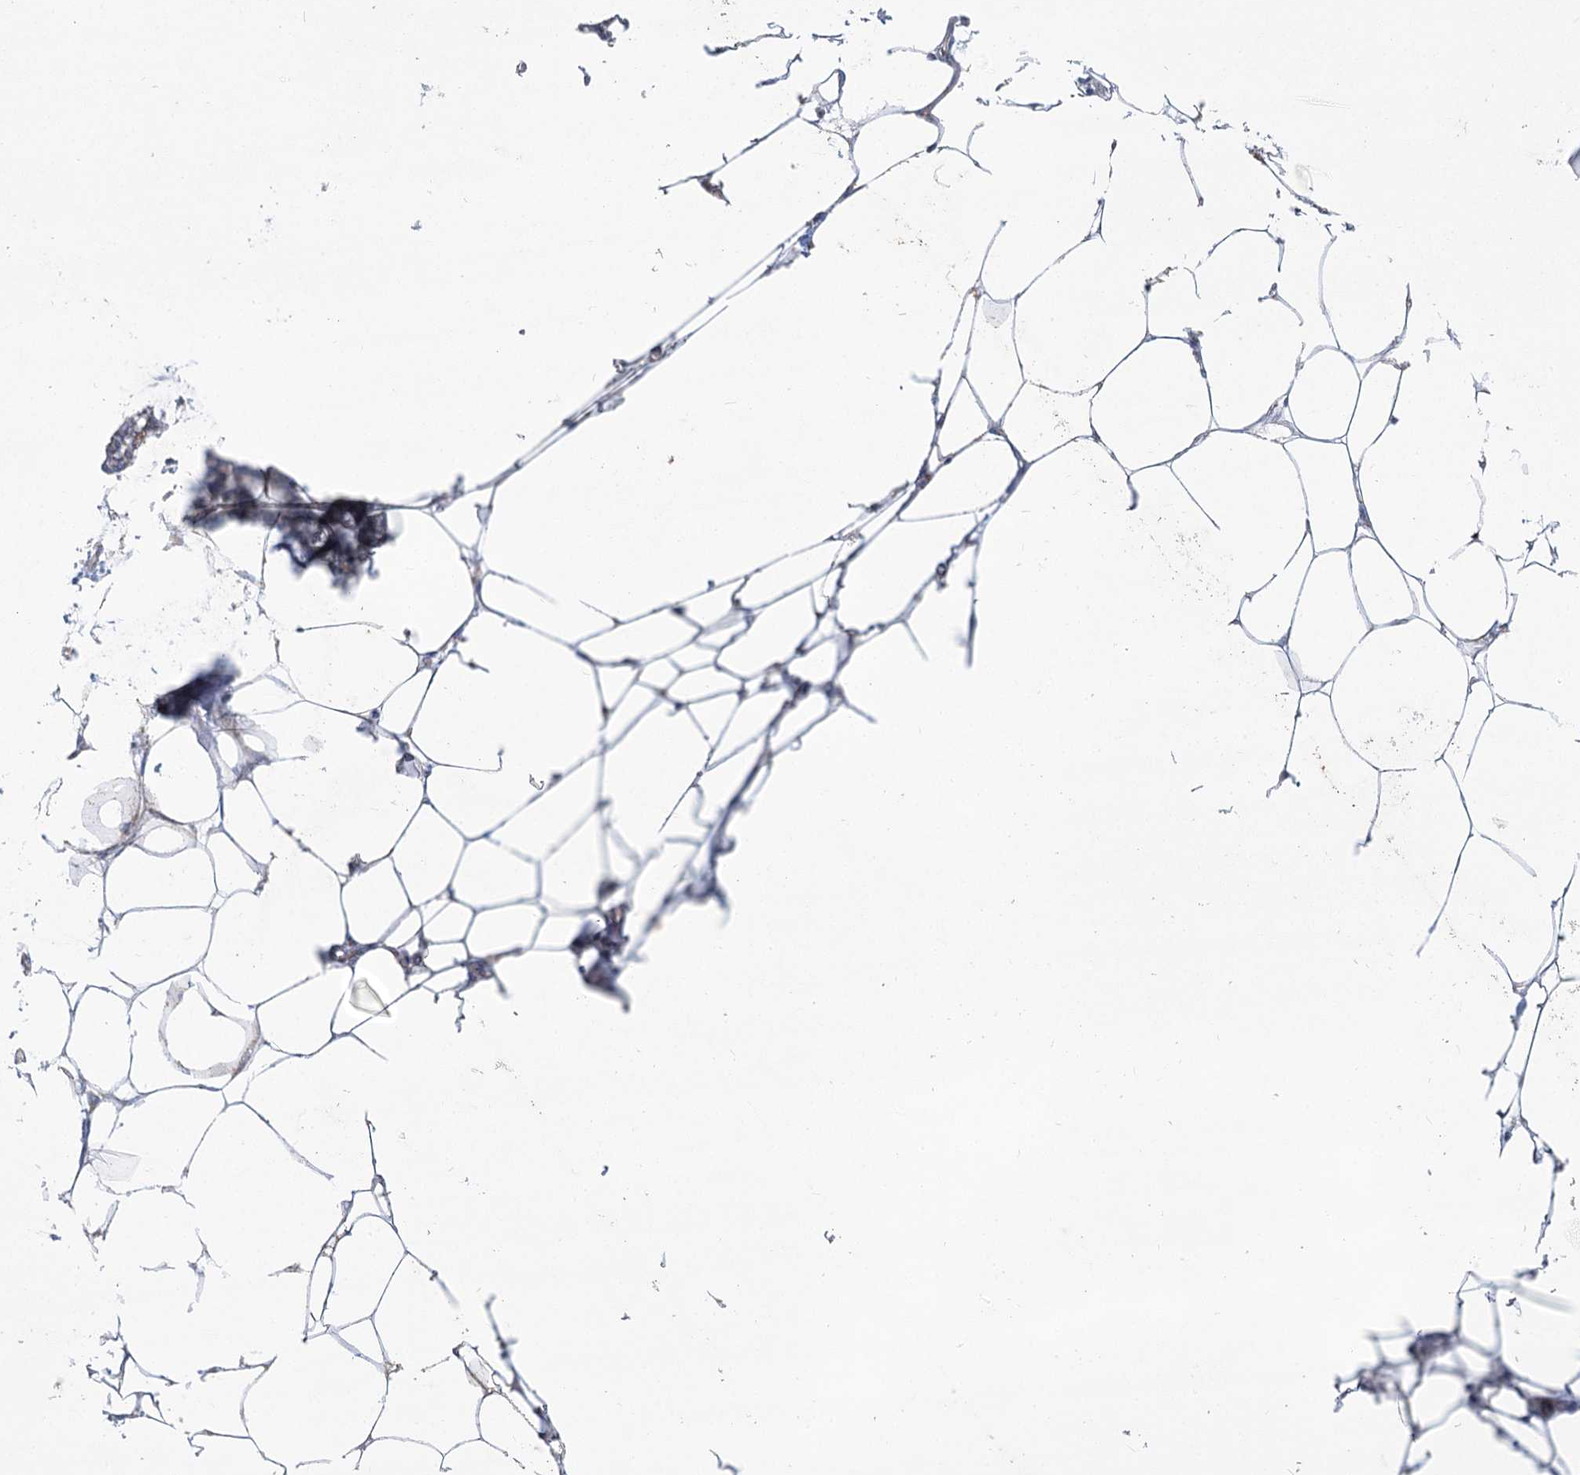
{"staining": {"intensity": "negative", "quantity": "none", "location": "none"}, "tissue": "adipose tissue", "cell_type": "Adipocytes", "image_type": "normal", "snomed": [{"axis": "morphology", "description": "Normal tissue, NOS"}, {"axis": "morphology", "description": "Adenocarcinoma, NOS"}, {"axis": "topography", "description": "Colon"}, {"axis": "topography", "description": "Peripheral nerve tissue"}], "caption": "IHC image of unremarkable adipose tissue stained for a protein (brown), which demonstrates no staining in adipocytes.", "gene": "SNX7", "patient": {"sex": "male", "age": 14}}